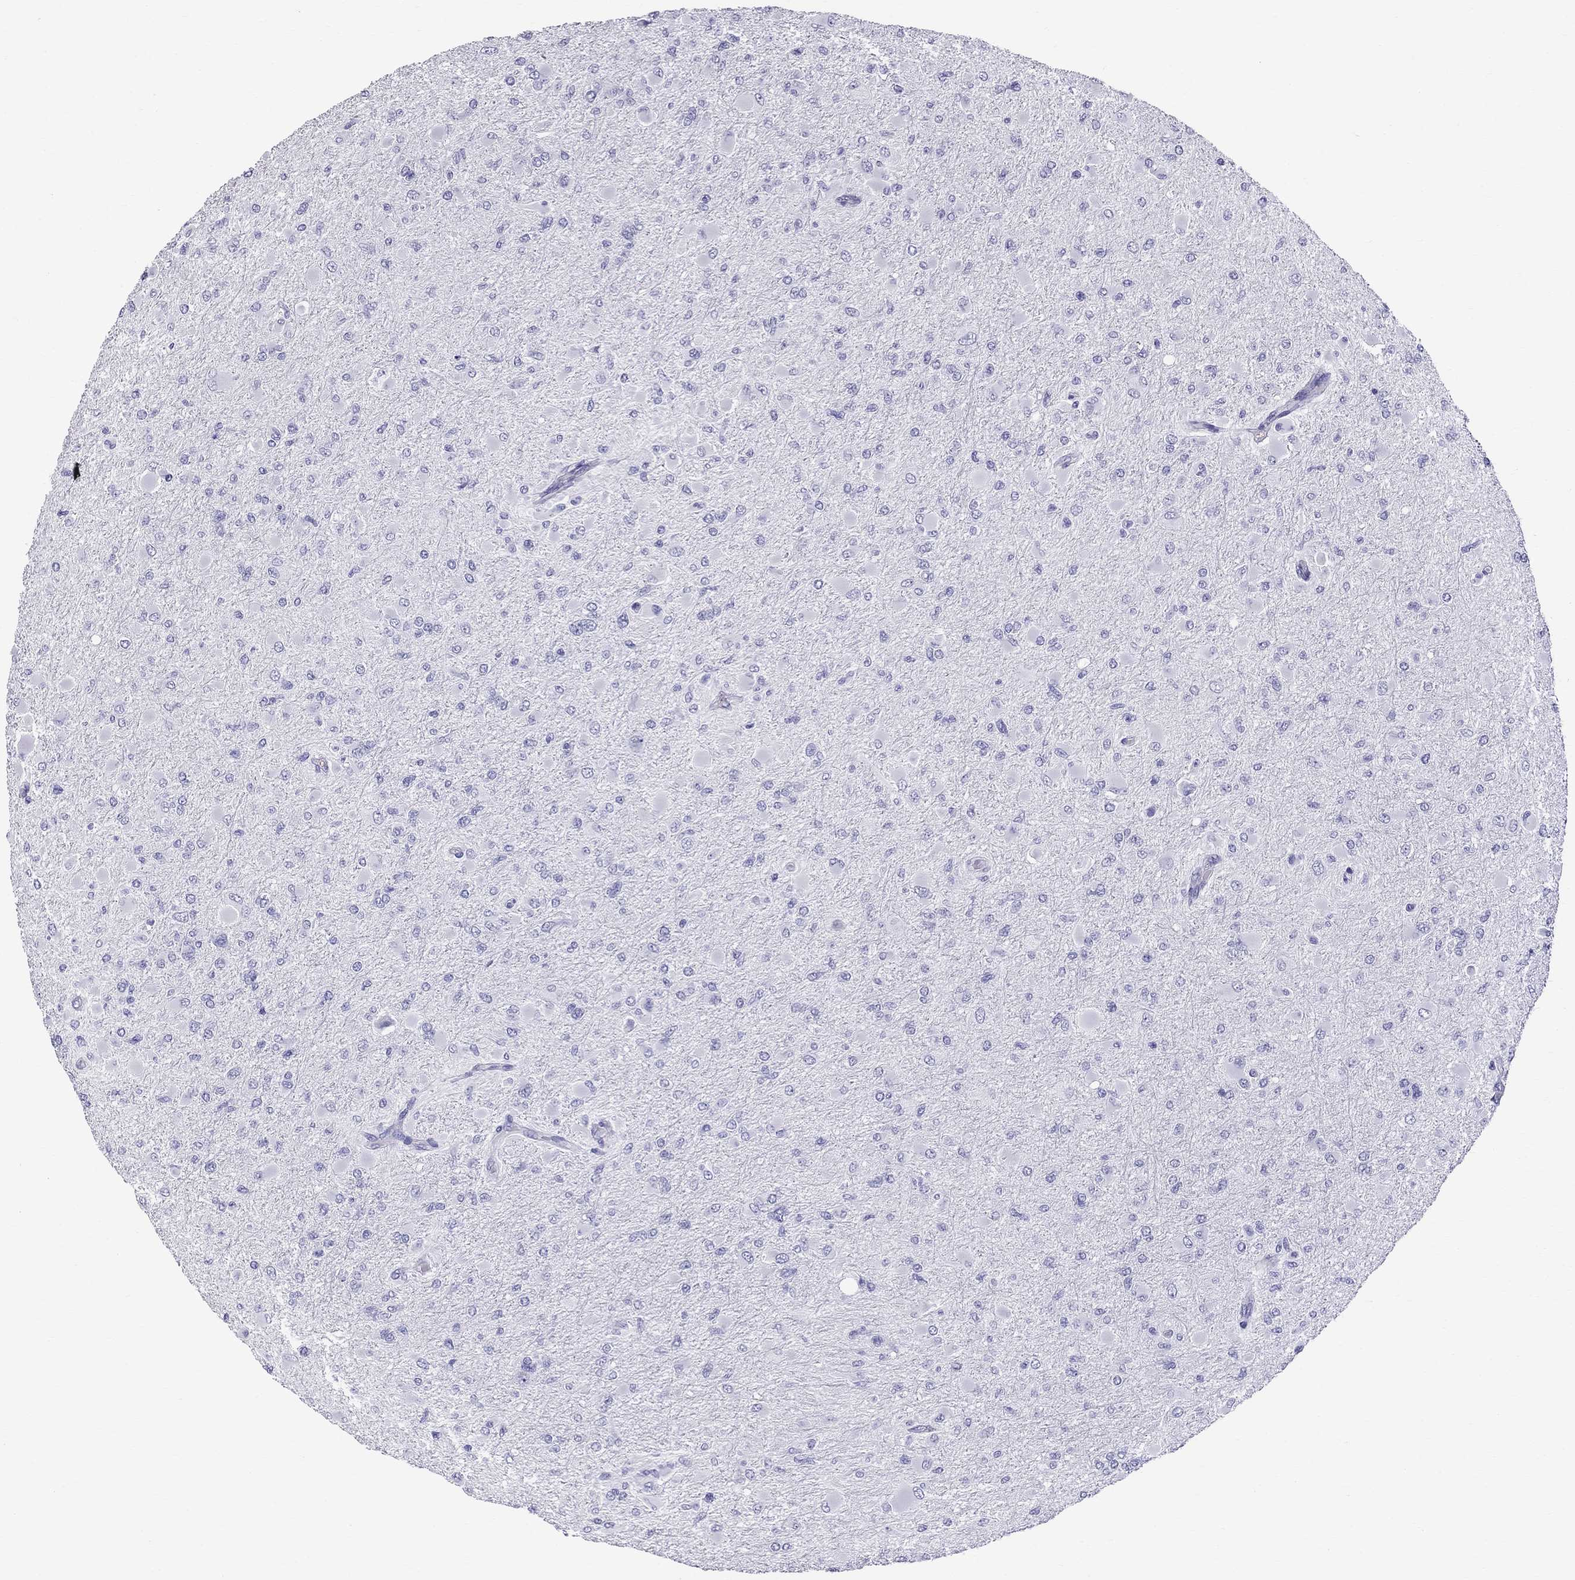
{"staining": {"intensity": "negative", "quantity": "none", "location": "none"}, "tissue": "glioma", "cell_type": "Tumor cells", "image_type": "cancer", "snomed": [{"axis": "morphology", "description": "Glioma, malignant, High grade"}, {"axis": "topography", "description": "Cerebral cortex"}], "caption": "A photomicrograph of glioma stained for a protein reveals no brown staining in tumor cells. Nuclei are stained in blue.", "gene": "SCART1", "patient": {"sex": "female", "age": 36}}